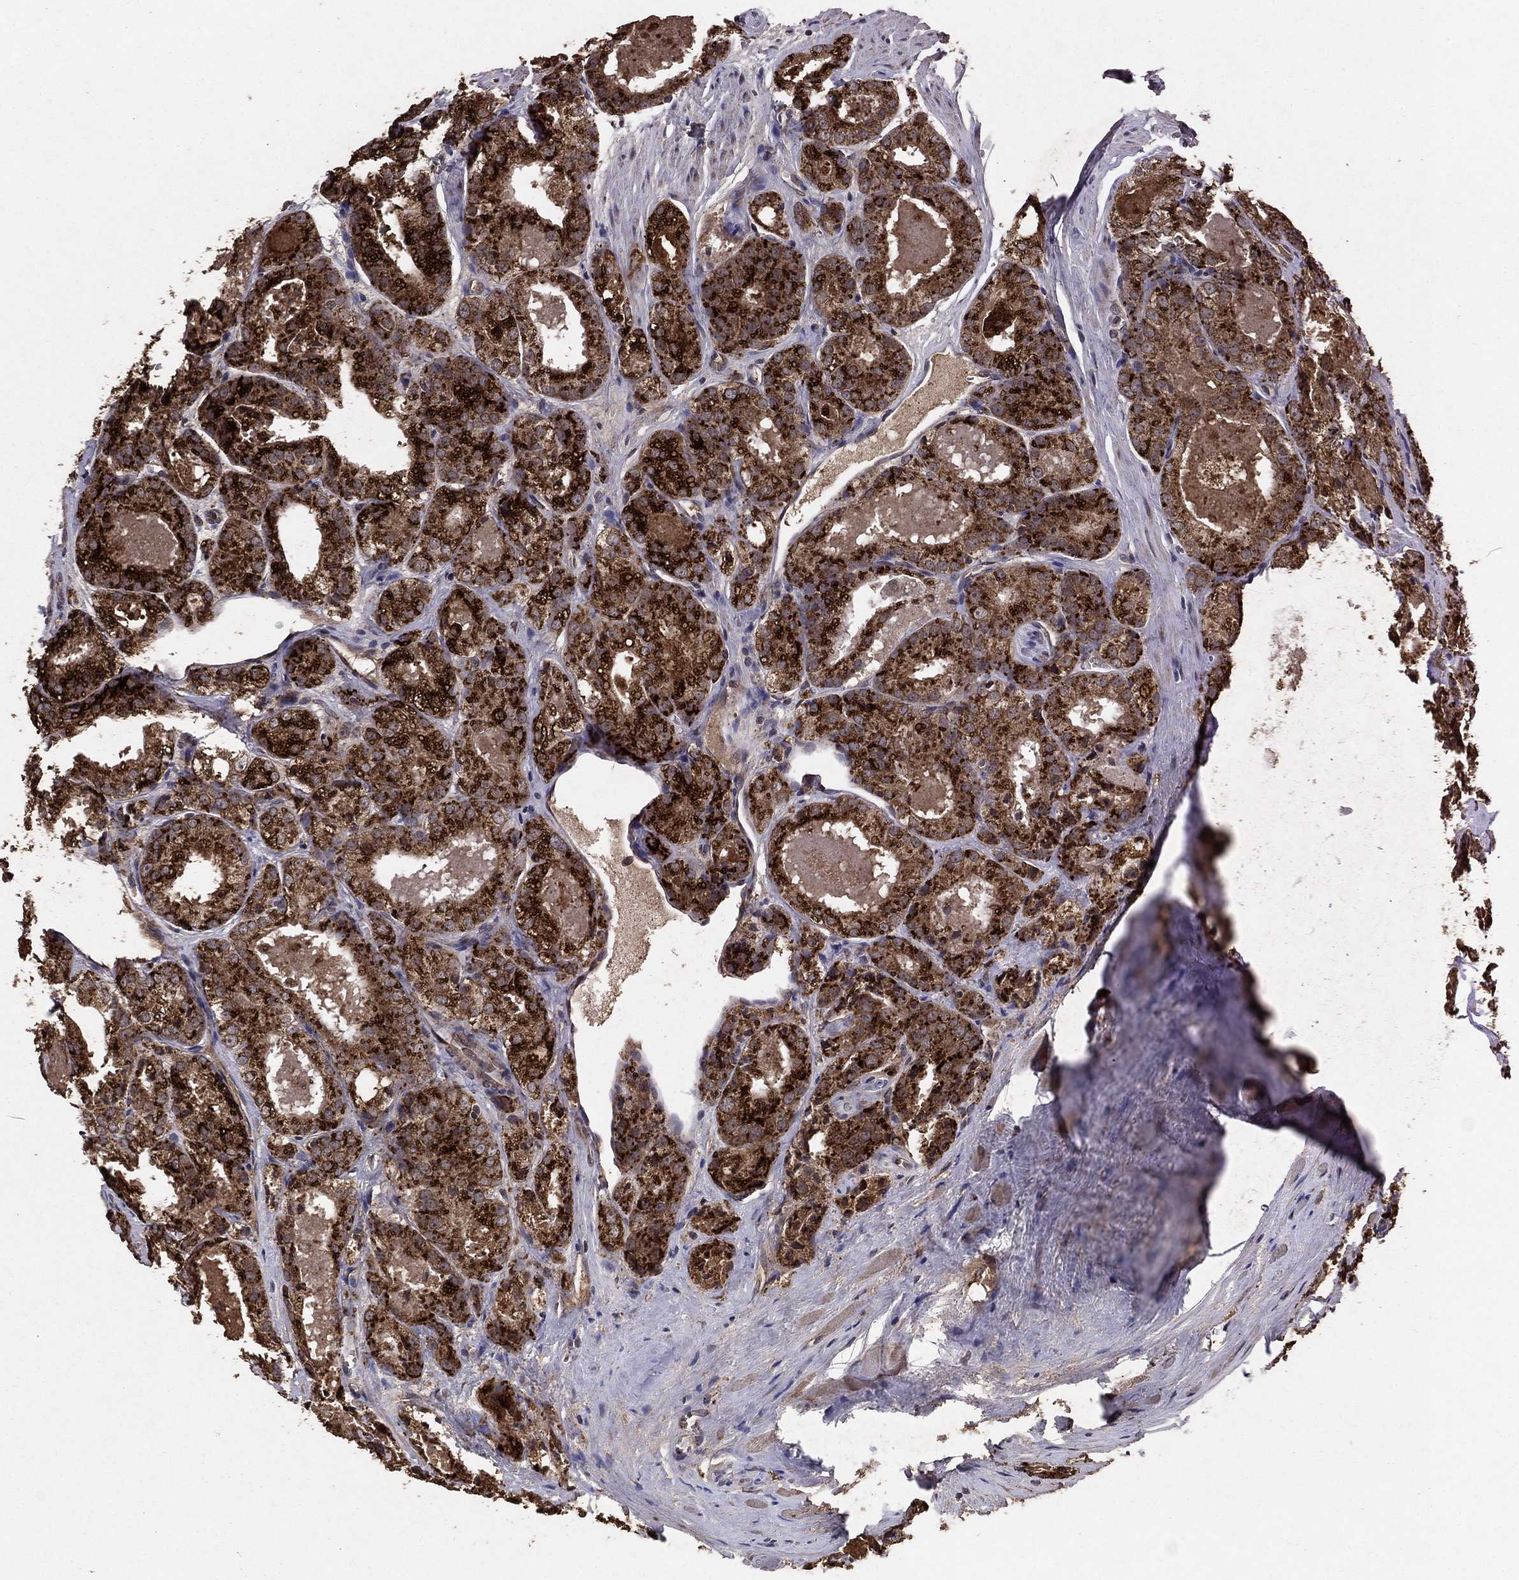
{"staining": {"intensity": "strong", "quantity": ">75%", "location": "cytoplasmic/membranous"}, "tissue": "prostate cancer", "cell_type": "Tumor cells", "image_type": "cancer", "snomed": [{"axis": "morphology", "description": "Adenocarcinoma, NOS"}, {"axis": "morphology", "description": "Adenocarcinoma, High grade"}, {"axis": "topography", "description": "Prostate"}], "caption": "Tumor cells reveal strong cytoplasmic/membranous staining in about >75% of cells in prostate cancer. (Stains: DAB in brown, nuclei in blue, Microscopy: brightfield microscopy at high magnification).", "gene": "DHRS1", "patient": {"sex": "male", "age": 70}}